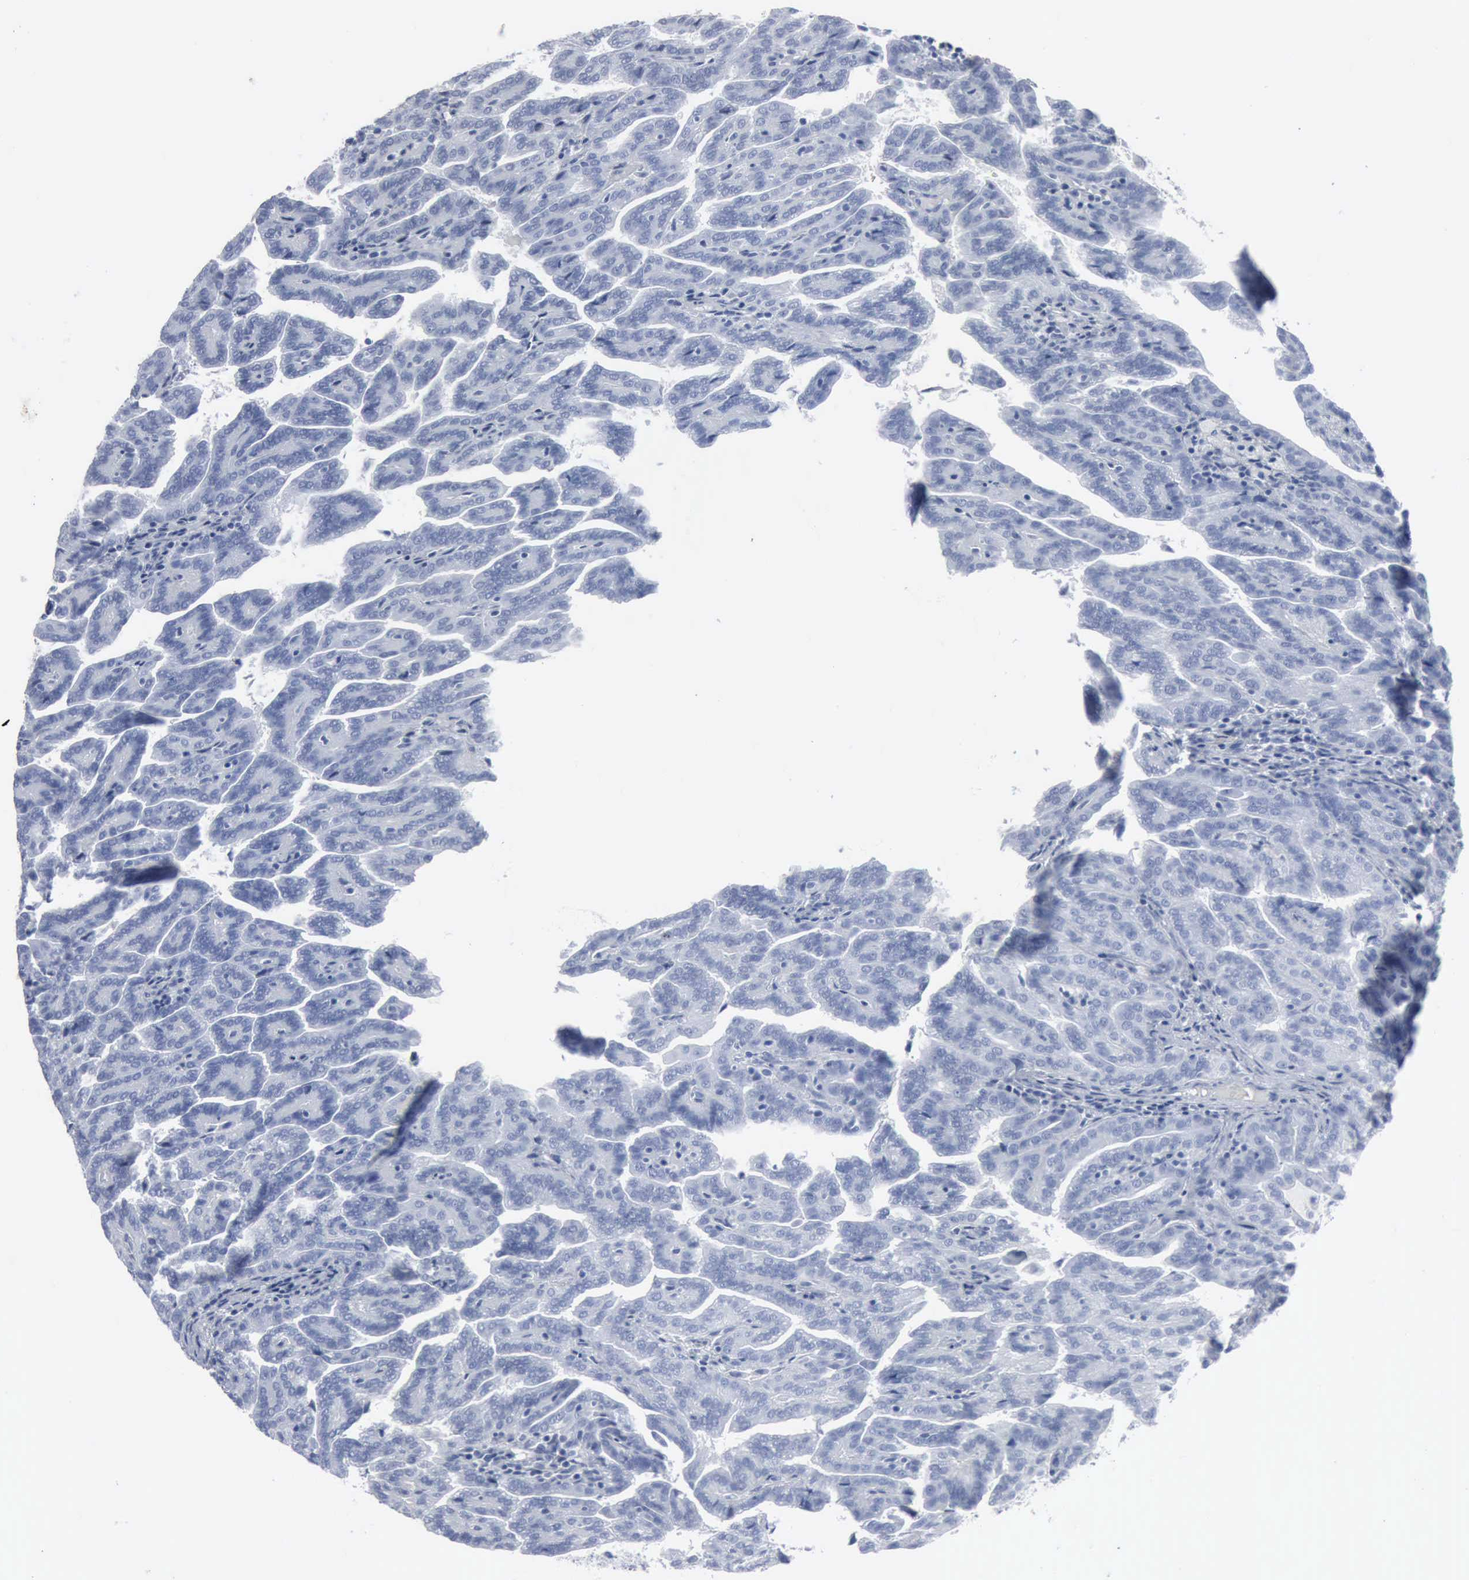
{"staining": {"intensity": "negative", "quantity": "none", "location": "none"}, "tissue": "renal cancer", "cell_type": "Tumor cells", "image_type": "cancer", "snomed": [{"axis": "morphology", "description": "Adenocarcinoma, NOS"}, {"axis": "topography", "description": "Kidney"}], "caption": "Photomicrograph shows no protein positivity in tumor cells of renal adenocarcinoma tissue.", "gene": "DMD", "patient": {"sex": "male", "age": 61}}